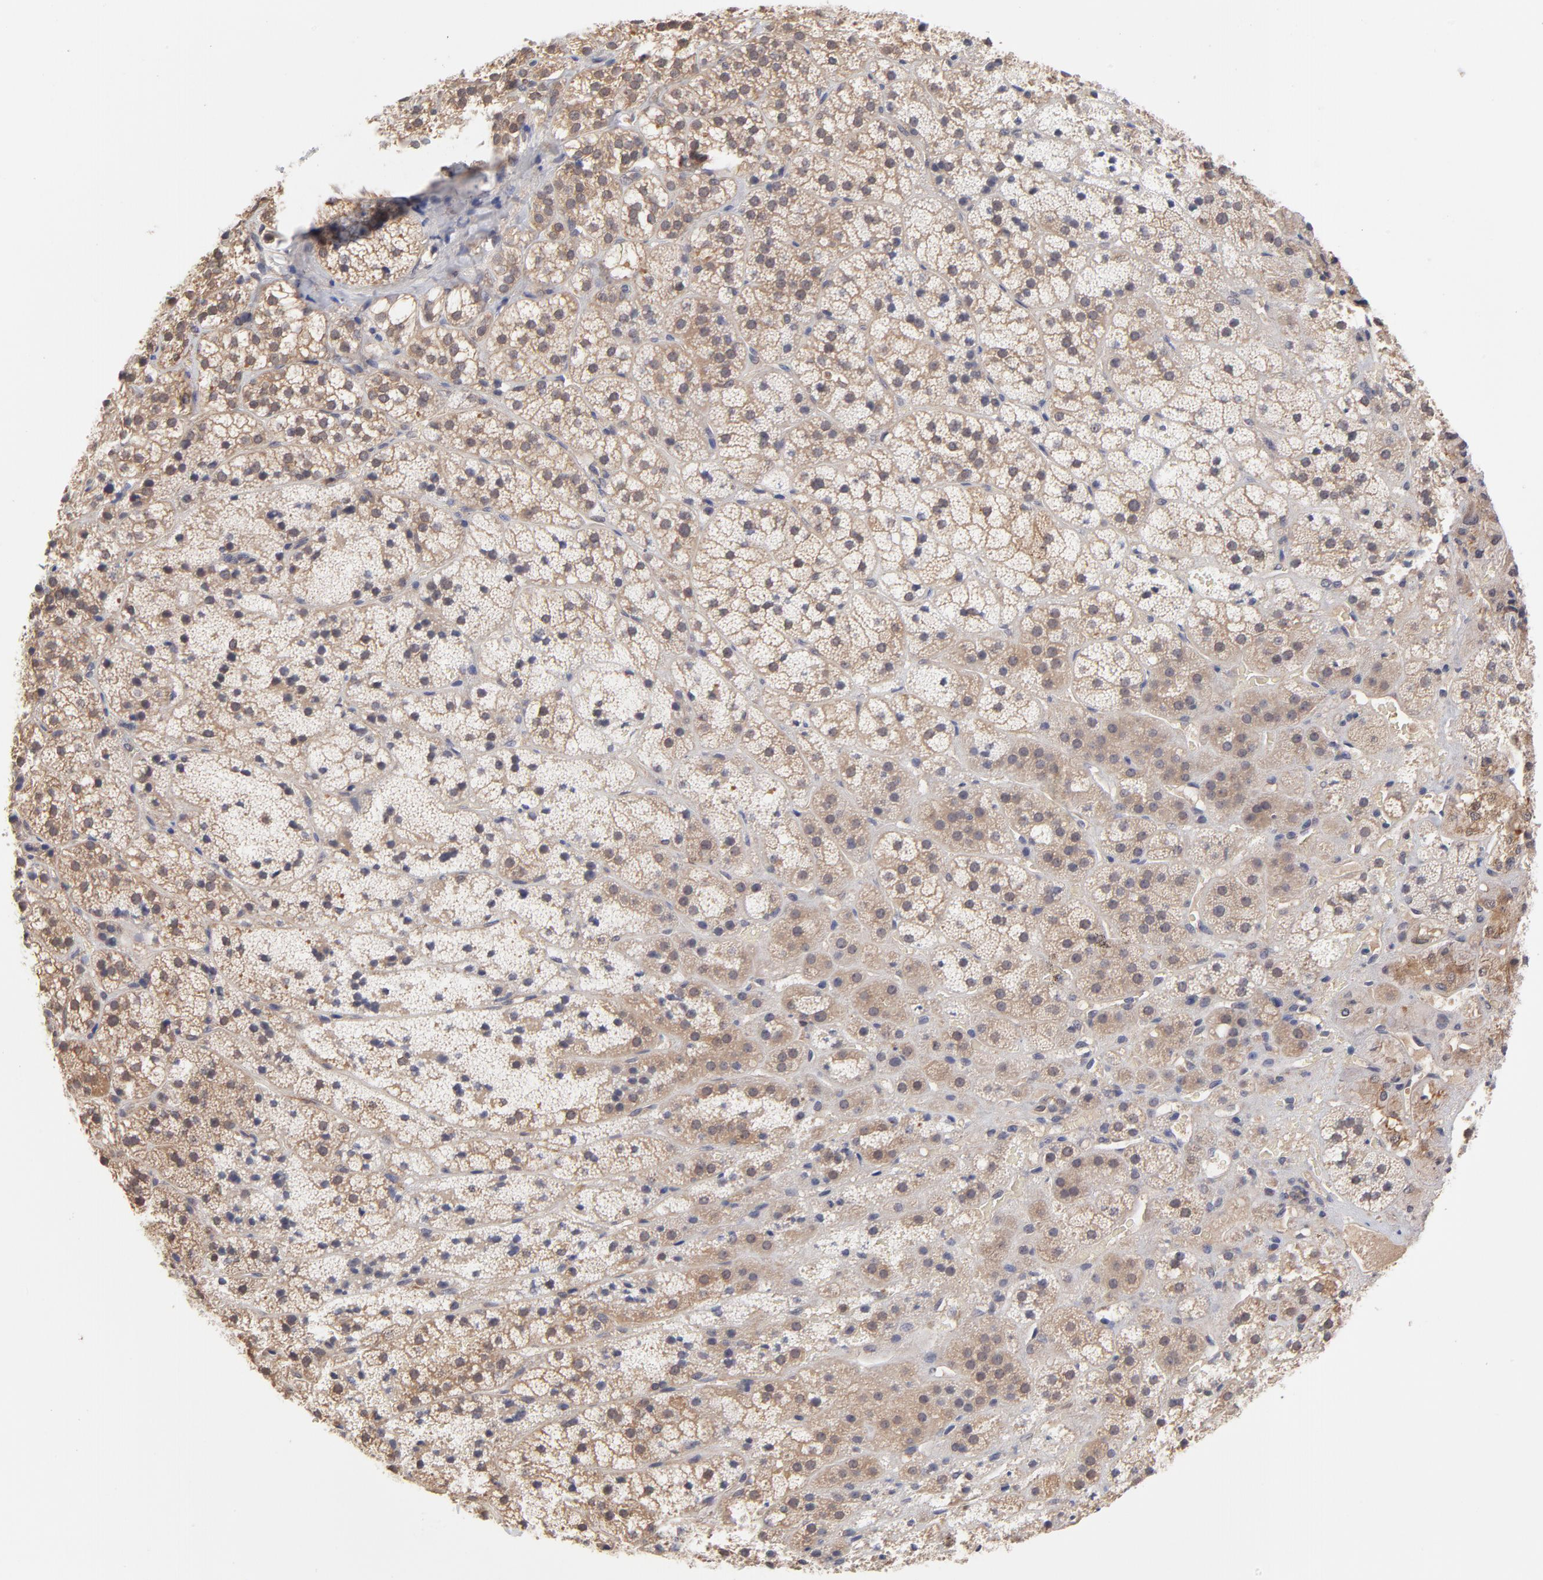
{"staining": {"intensity": "weak", "quantity": "25%-75%", "location": "cytoplasmic/membranous"}, "tissue": "adrenal gland", "cell_type": "Glandular cells", "image_type": "normal", "snomed": [{"axis": "morphology", "description": "Normal tissue, NOS"}, {"axis": "topography", "description": "Adrenal gland"}], "caption": "DAB immunohistochemical staining of normal human adrenal gland shows weak cytoplasmic/membranous protein positivity in about 25%-75% of glandular cells.", "gene": "PCMT1", "patient": {"sex": "female", "age": 44}}